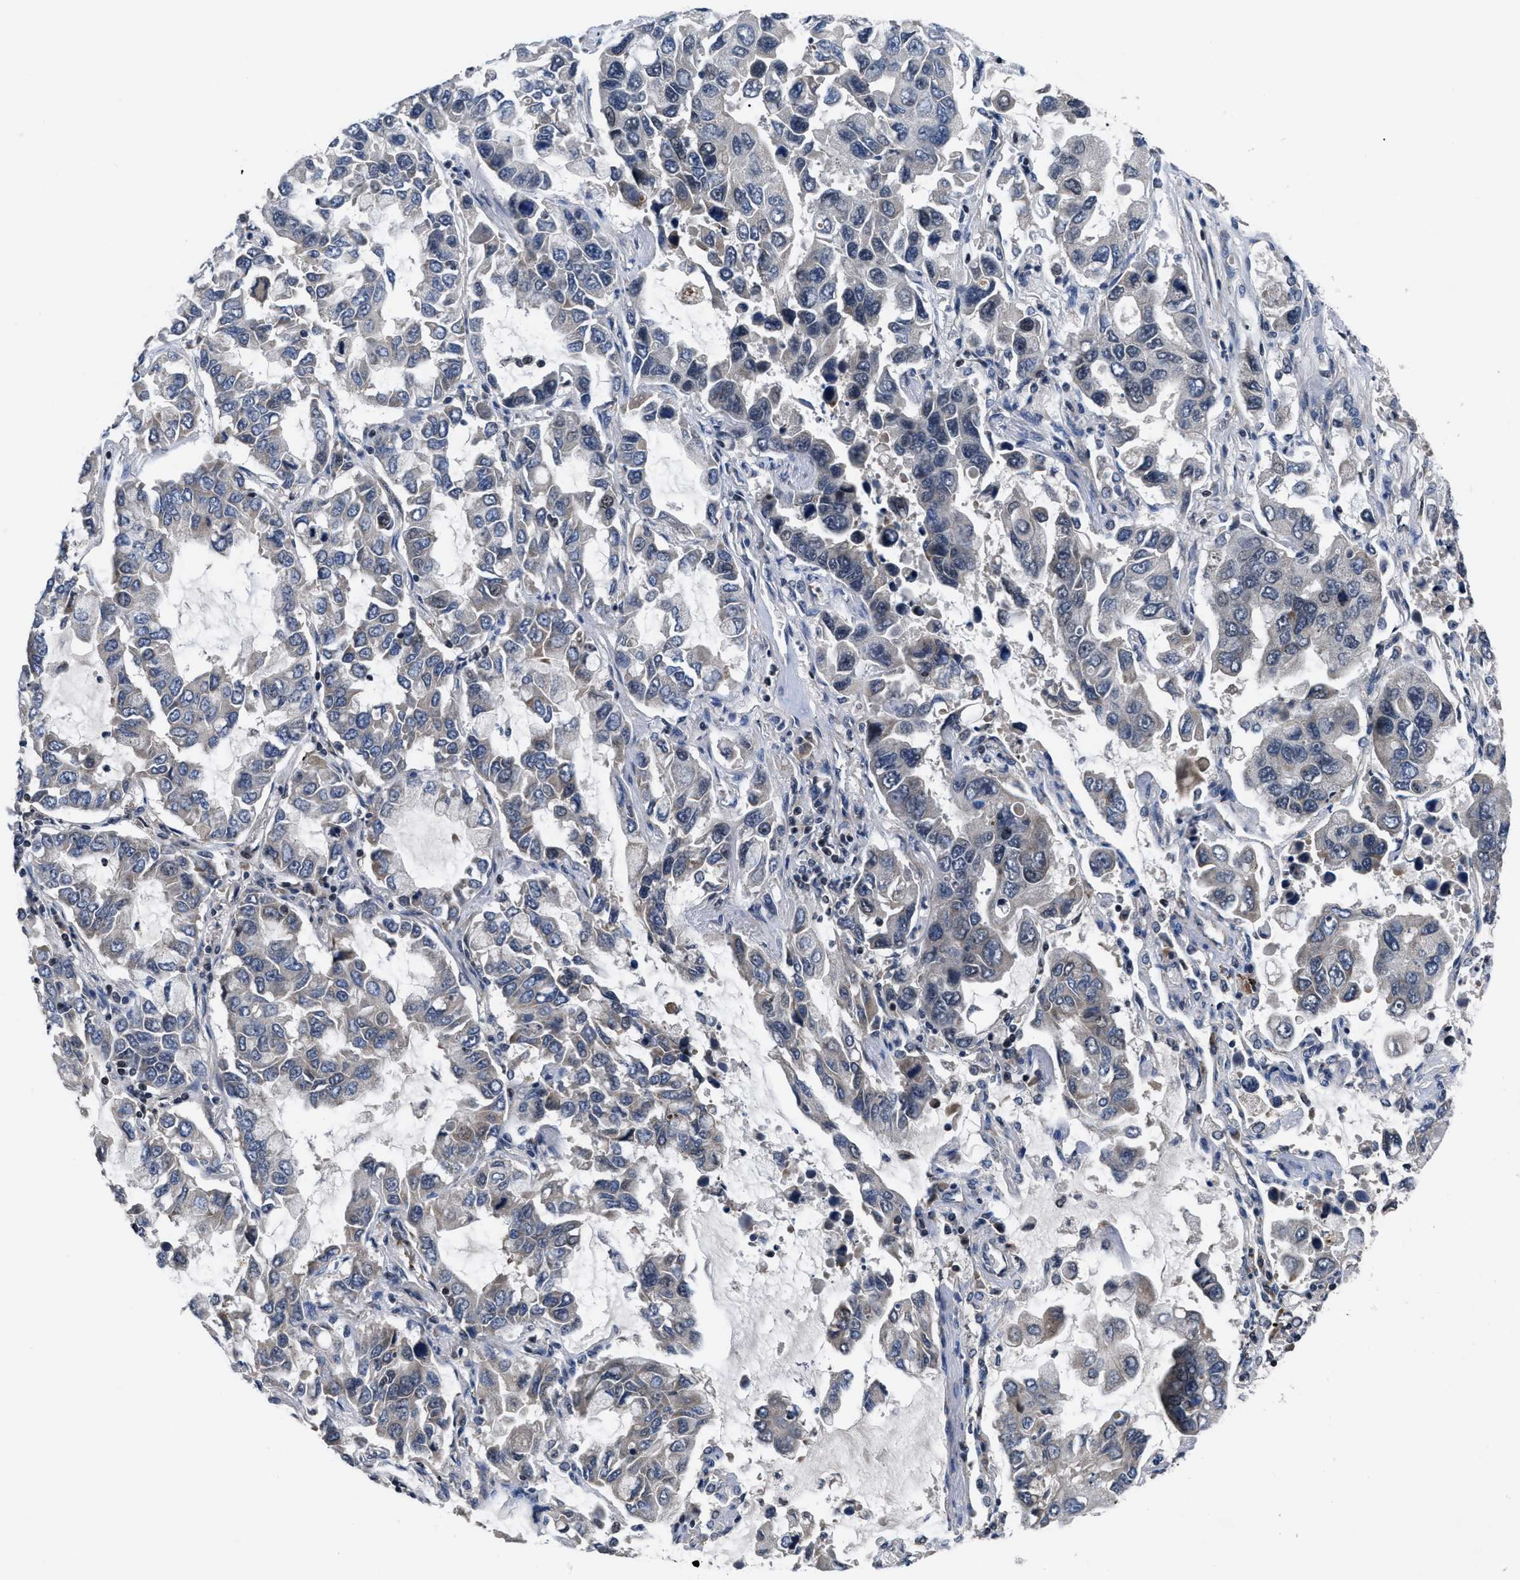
{"staining": {"intensity": "negative", "quantity": "none", "location": "none"}, "tissue": "lung cancer", "cell_type": "Tumor cells", "image_type": "cancer", "snomed": [{"axis": "morphology", "description": "Adenocarcinoma, NOS"}, {"axis": "topography", "description": "Lung"}], "caption": "This is an immunohistochemistry (IHC) image of human adenocarcinoma (lung). There is no positivity in tumor cells.", "gene": "DNAJC14", "patient": {"sex": "male", "age": 64}}